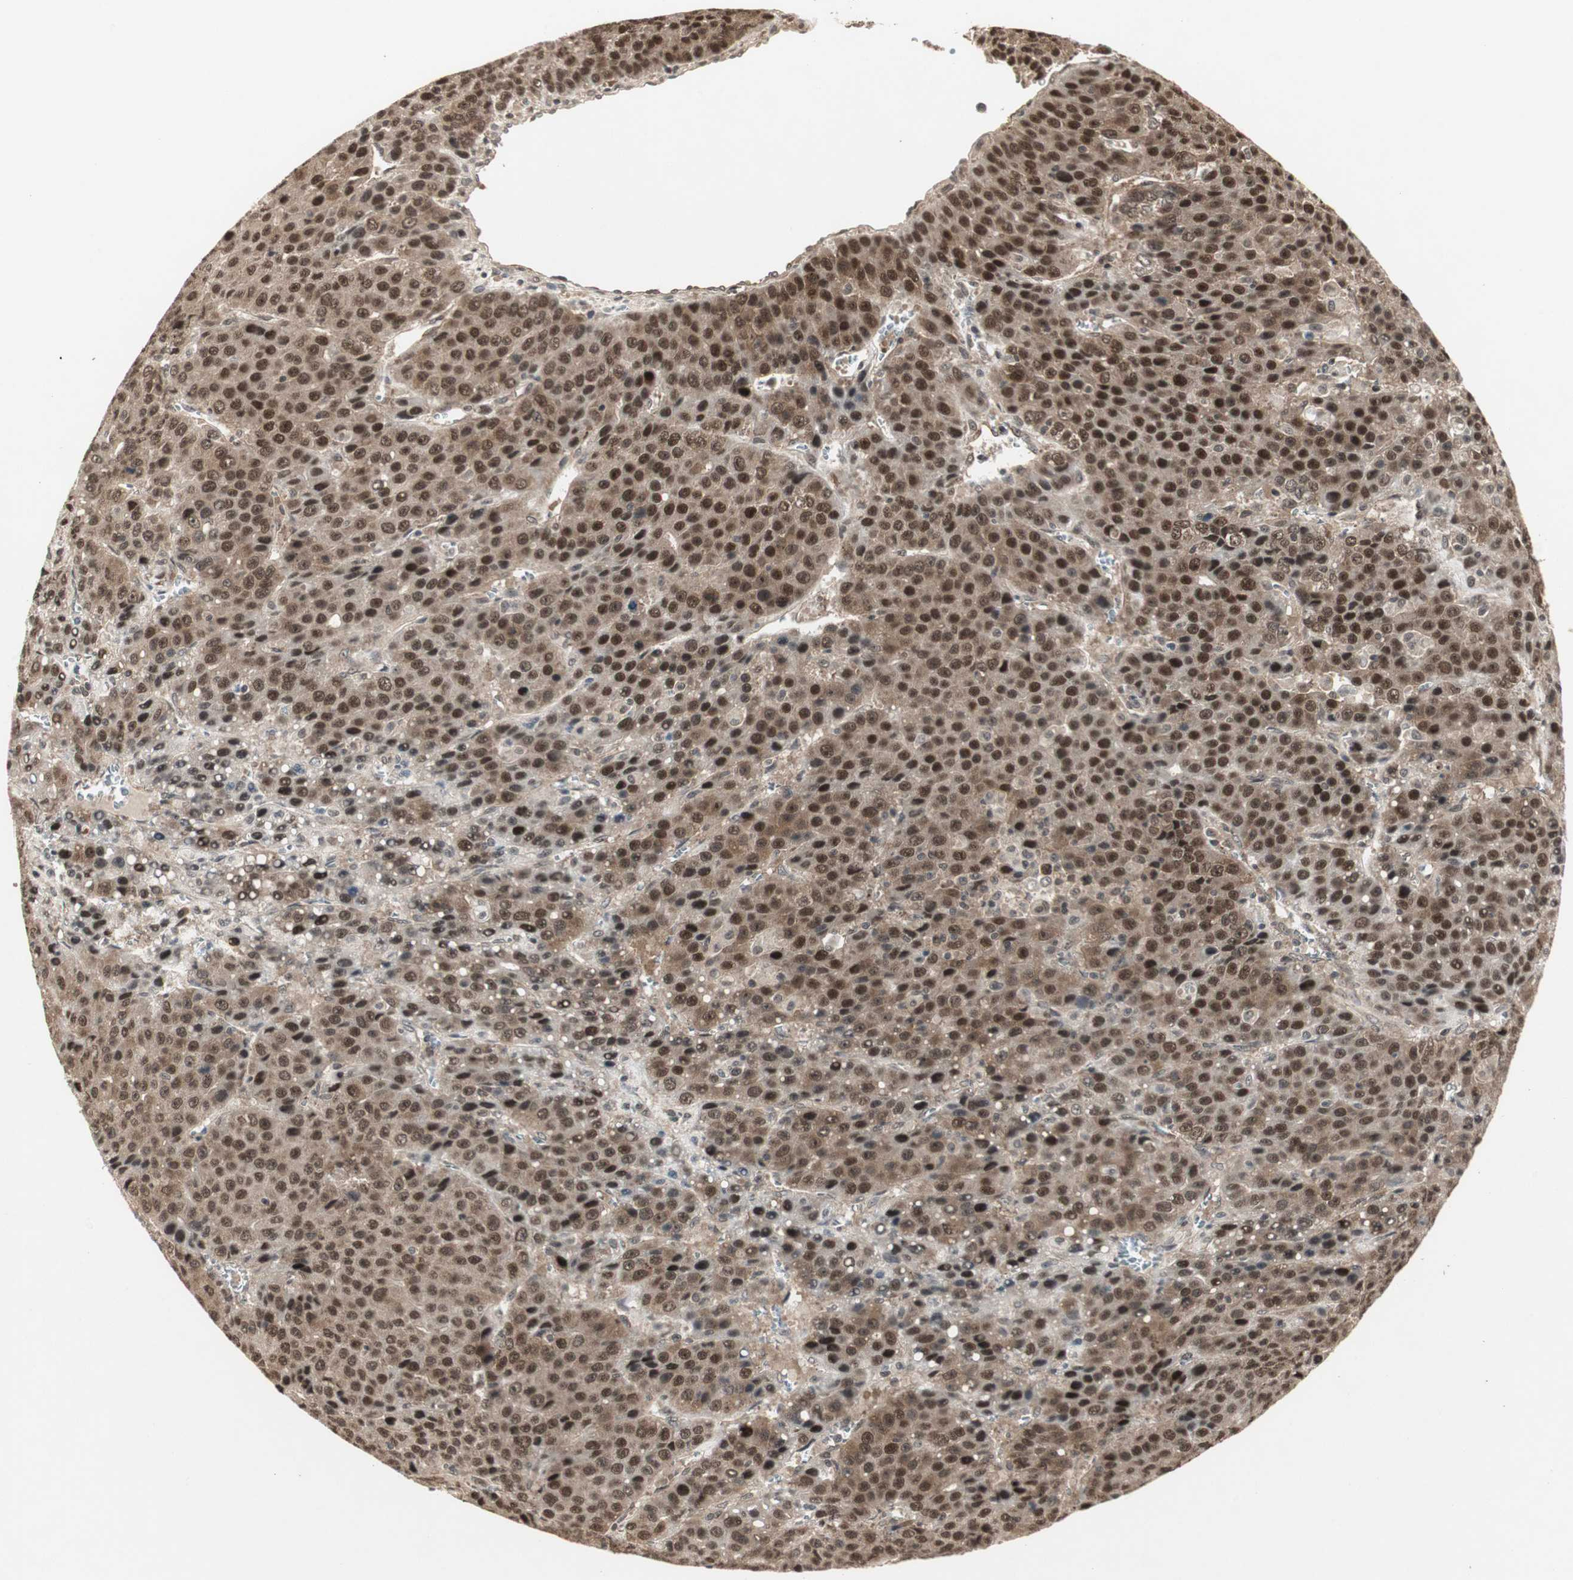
{"staining": {"intensity": "strong", "quantity": ">75%", "location": "cytoplasmic/membranous,nuclear"}, "tissue": "liver cancer", "cell_type": "Tumor cells", "image_type": "cancer", "snomed": [{"axis": "morphology", "description": "Carcinoma, Hepatocellular, NOS"}, {"axis": "topography", "description": "Liver"}], "caption": "Tumor cells show strong cytoplasmic/membranous and nuclear expression in approximately >75% of cells in liver hepatocellular carcinoma. (DAB IHC, brown staining for protein, blue staining for nuclei).", "gene": "CSNK2B", "patient": {"sex": "female", "age": 53}}